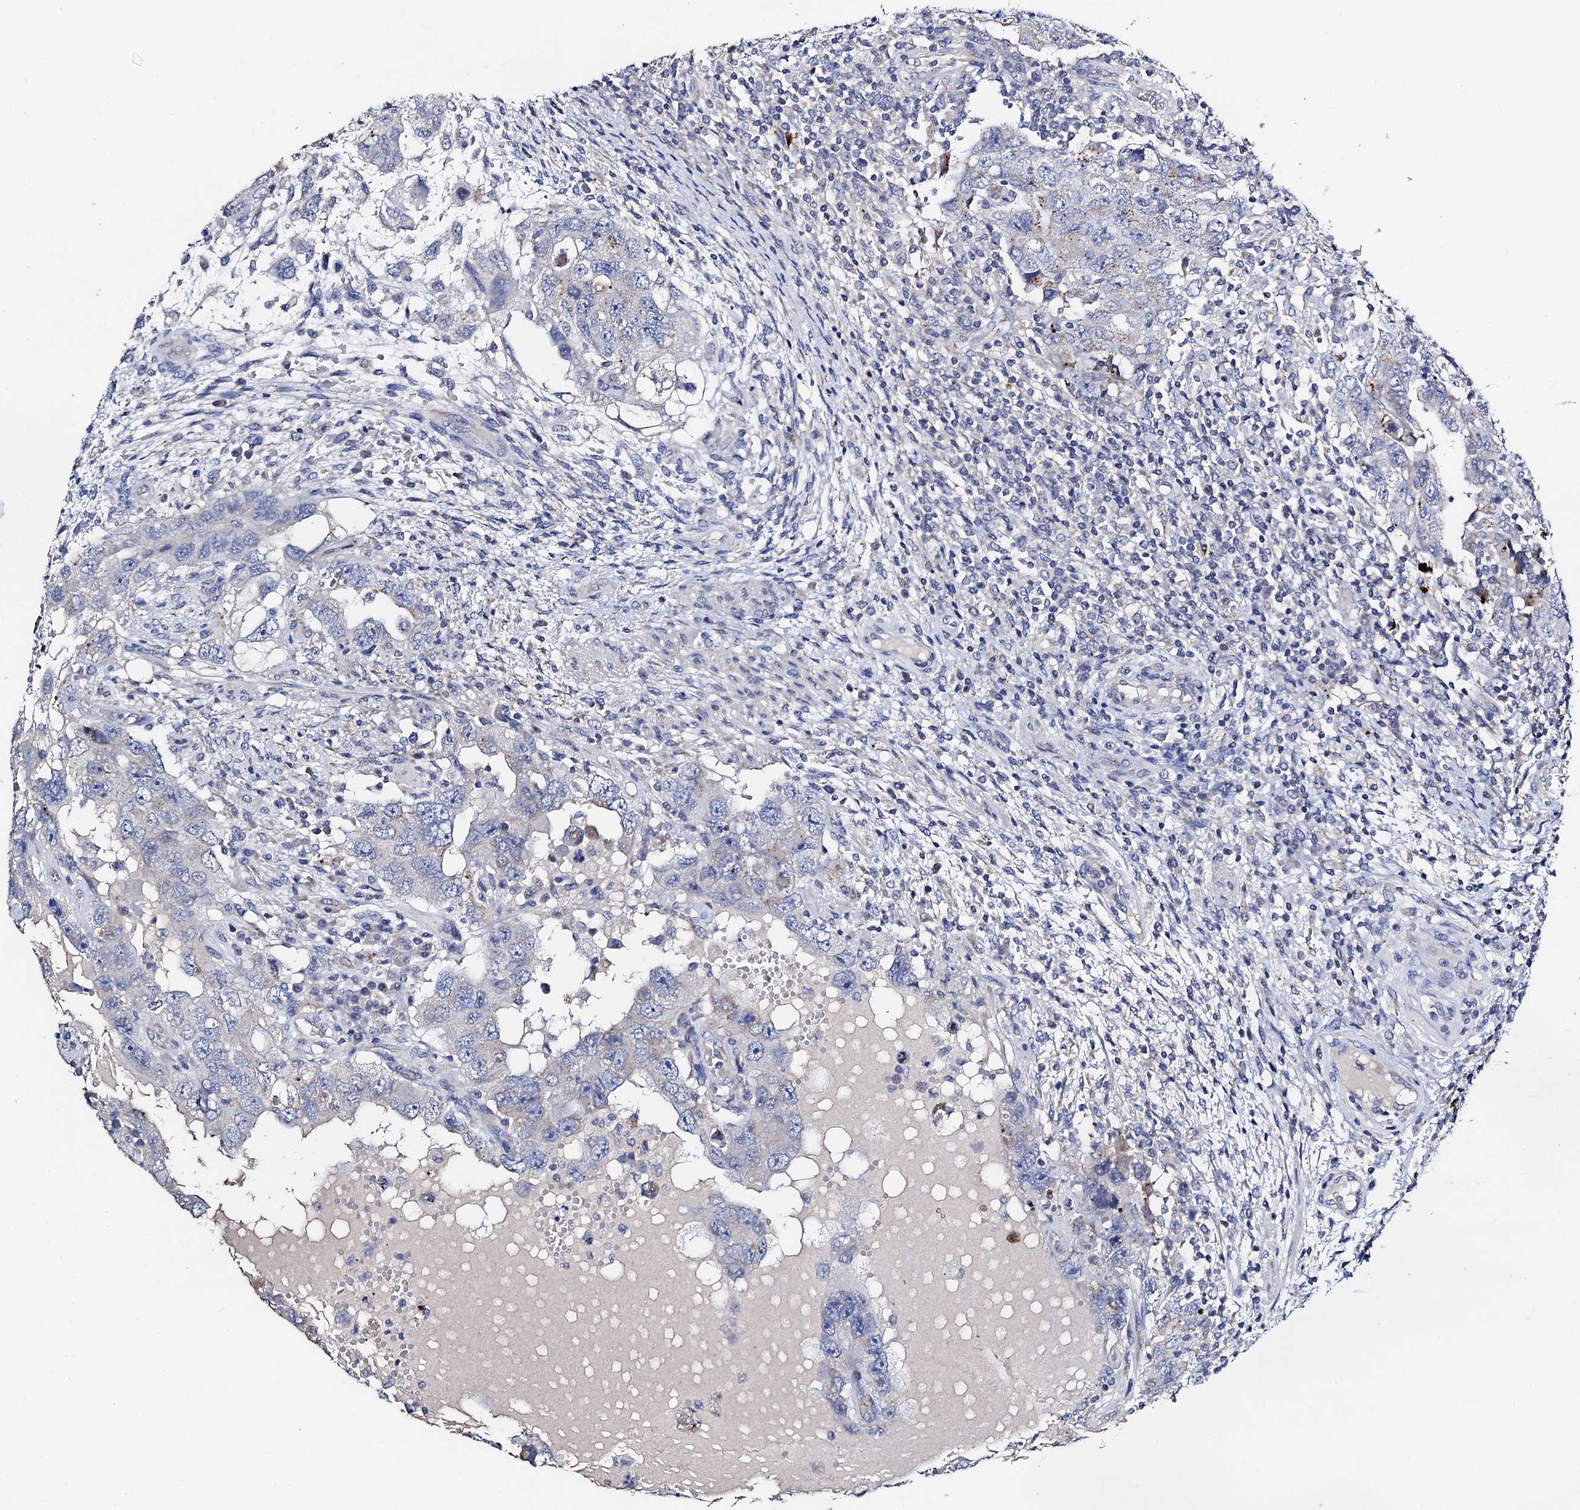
{"staining": {"intensity": "weak", "quantity": "<25%", "location": "cytoplasmic/membranous"}, "tissue": "testis cancer", "cell_type": "Tumor cells", "image_type": "cancer", "snomed": [{"axis": "morphology", "description": "Carcinoma, Embryonal, NOS"}, {"axis": "topography", "description": "Testis"}], "caption": "High magnification brightfield microscopy of testis embryonal carcinoma stained with DAB (brown) and counterstained with hematoxylin (blue): tumor cells show no significant staining.", "gene": "FREM3", "patient": {"sex": "male", "age": 26}}